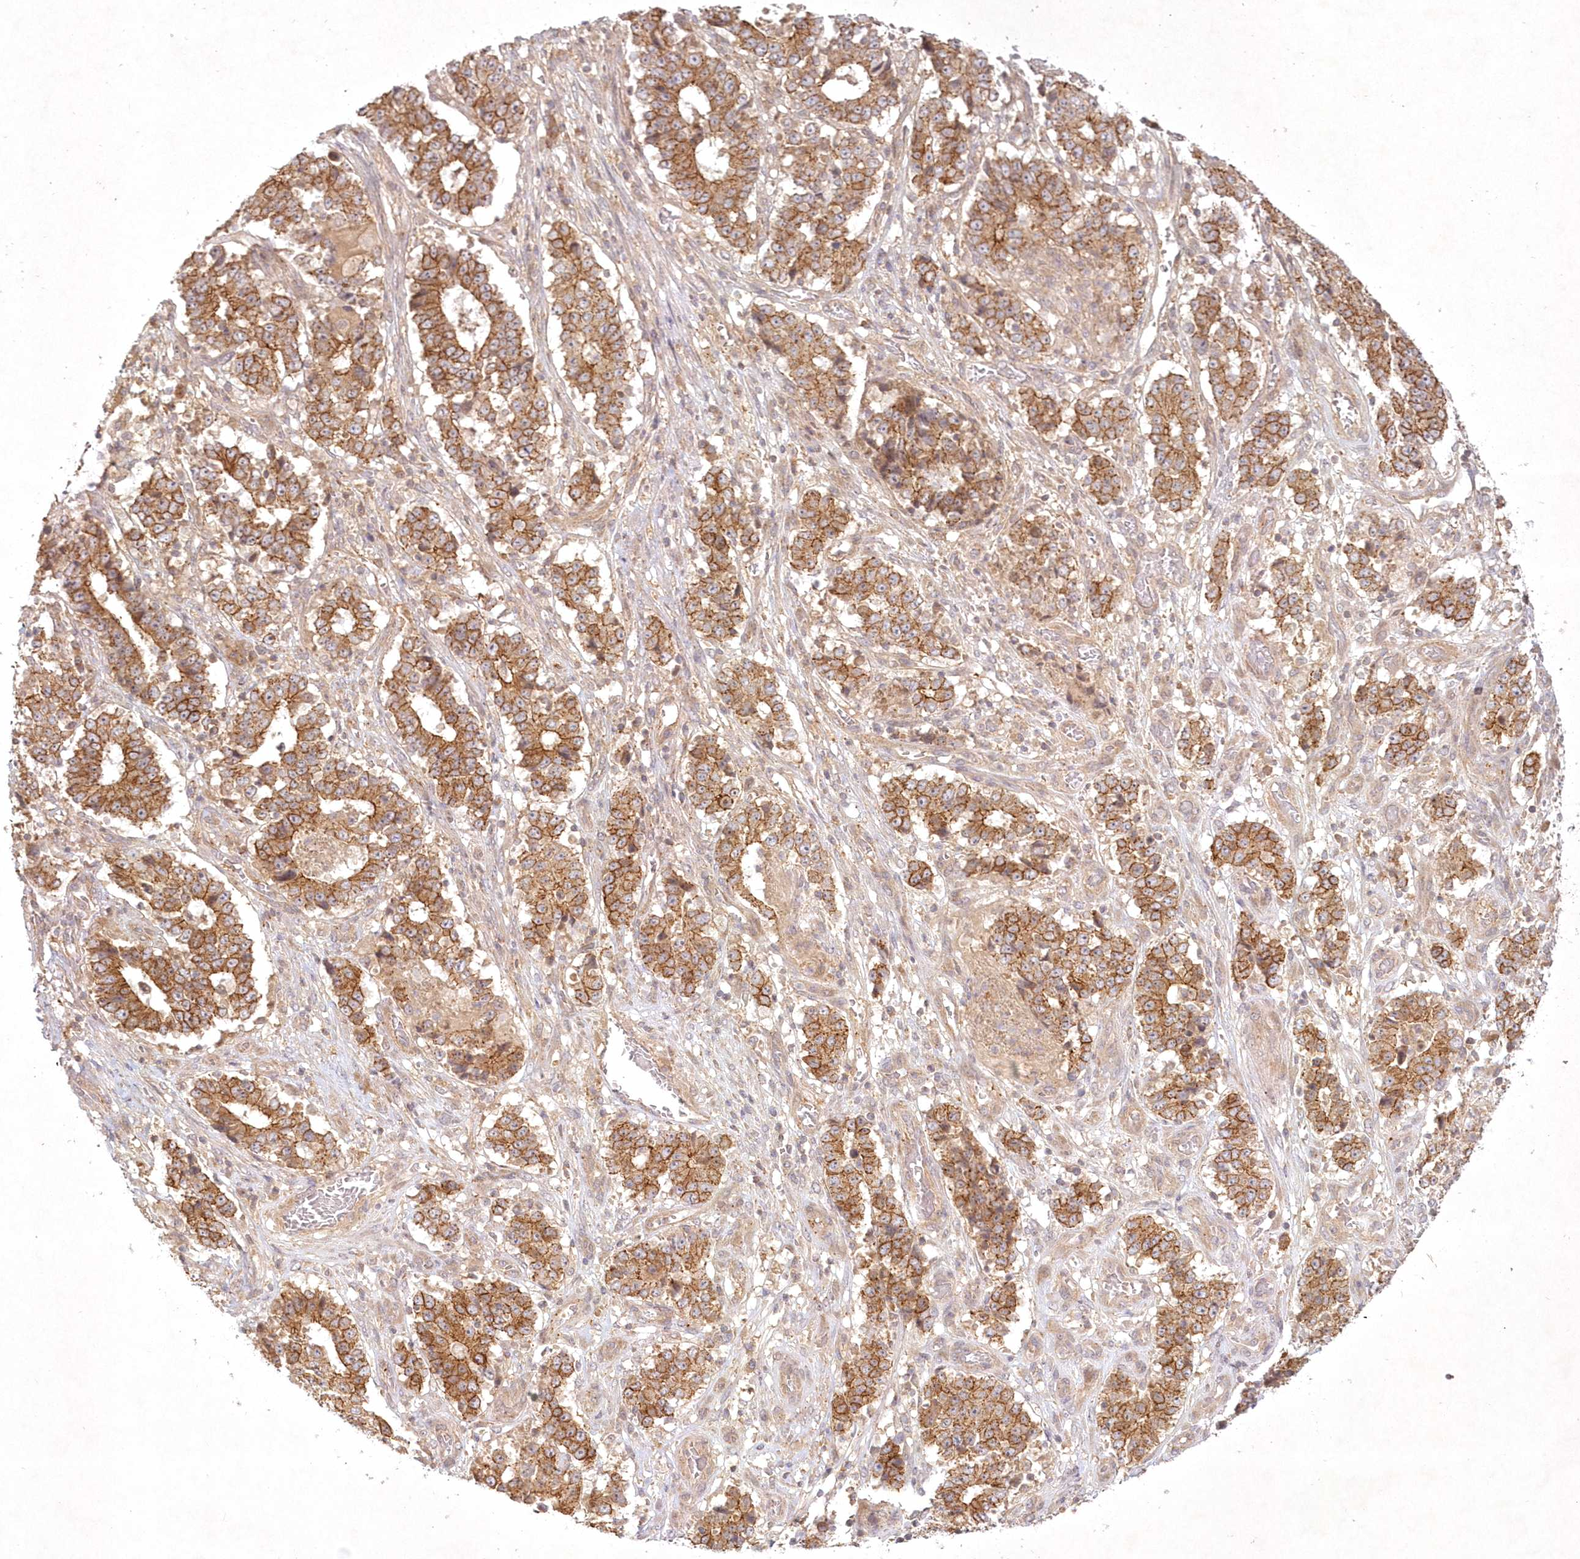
{"staining": {"intensity": "moderate", "quantity": ">75%", "location": "cytoplasmic/membranous,nuclear"}, "tissue": "stomach cancer", "cell_type": "Tumor cells", "image_type": "cancer", "snomed": [{"axis": "morphology", "description": "Adenocarcinoma, NOS"}, {"axis": "topography", "description": "Stomach"}], "caption": "Immunohistochemical staining of stomach cancer shows medium levels of moderate cytoplasmic/membranous and nuclear protein staining in approximately >75% of tumor cells.", "gene": "TOGARAM2", "patient": {"sex": "male", "age": 59}}